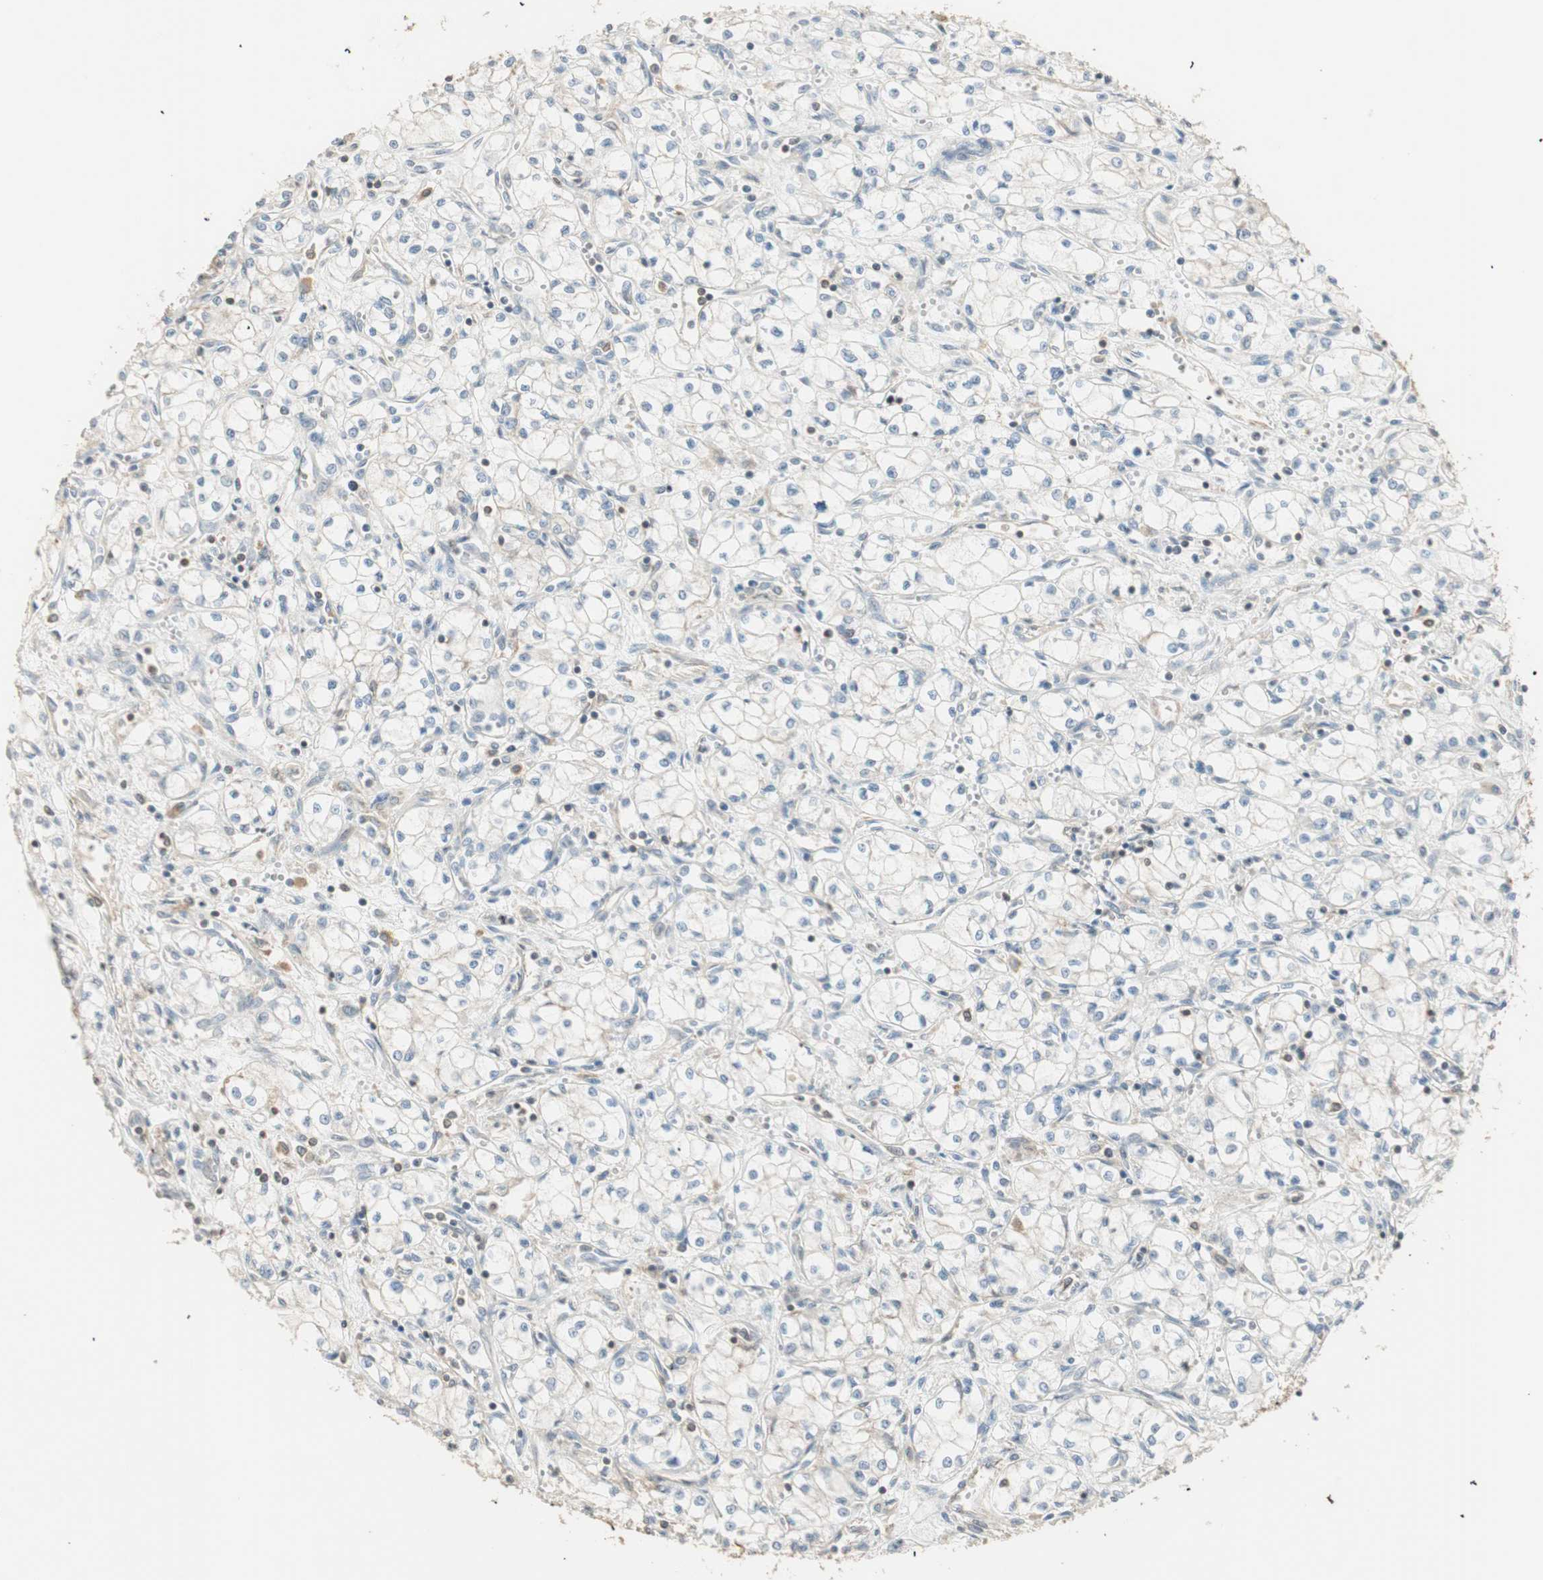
{"staining": {"intensity": "negative", "quantity": "none", "location": "none"}, "tissue": "renal cancer", "cell_type": "Tumor cells", "image_type": "cancer", "snomed": [{"axis": "morphology", "description": "Normal tissue, NOS"}, {"axis": "morphology", "description": "Adenocarcinoma, NOS"}, {"axis": "topography", "description": "Kidney"}], "caption": "Protein analysis of adenocarcinoma (renal) reveals no significant expression in tumor cells.", "gene": "CRLF3", "patient": {"sex": "male", "age": 59}}